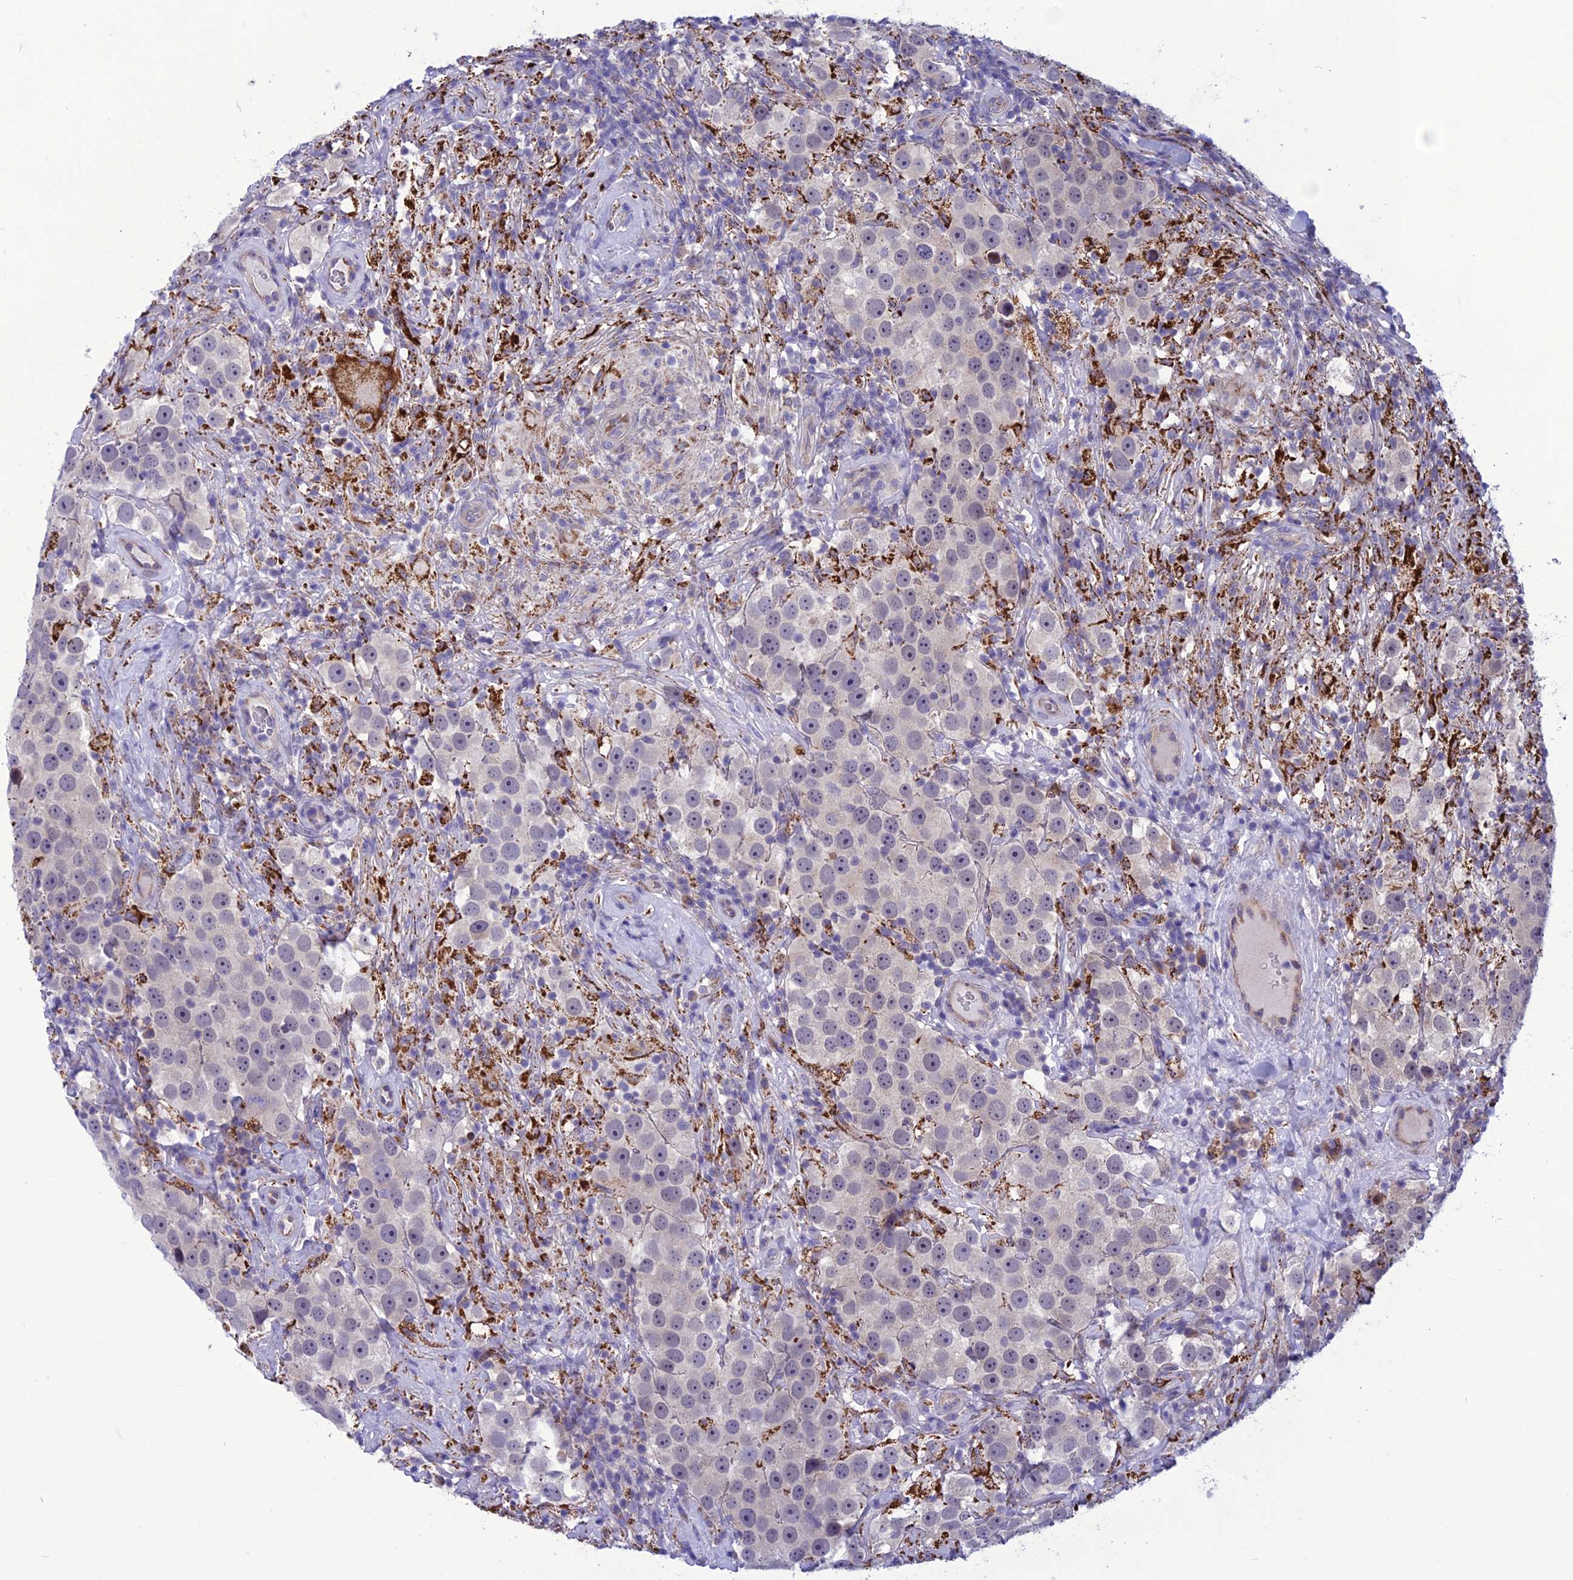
{"staining": {"intensity": "negative", "quantity": "none", "location": "none"}, "tissue": "testis cancer", "cell_type": "Tumor cells", "image_type": "cancer", "snomed": [{"axis": "morphology", "description": "Seminoma, NOS"}, {"axis": "topography", "description": "Testis"}], "caption": "Tumor cells are negative for protein expression in human testis cancer (seminoma). (DAB (3,3'-diaminobenzidine) immunohistochemistry with hematoxylin counter stain).", "gene": "PSMF1", "patient": {"sex": "male", "age": 49}}